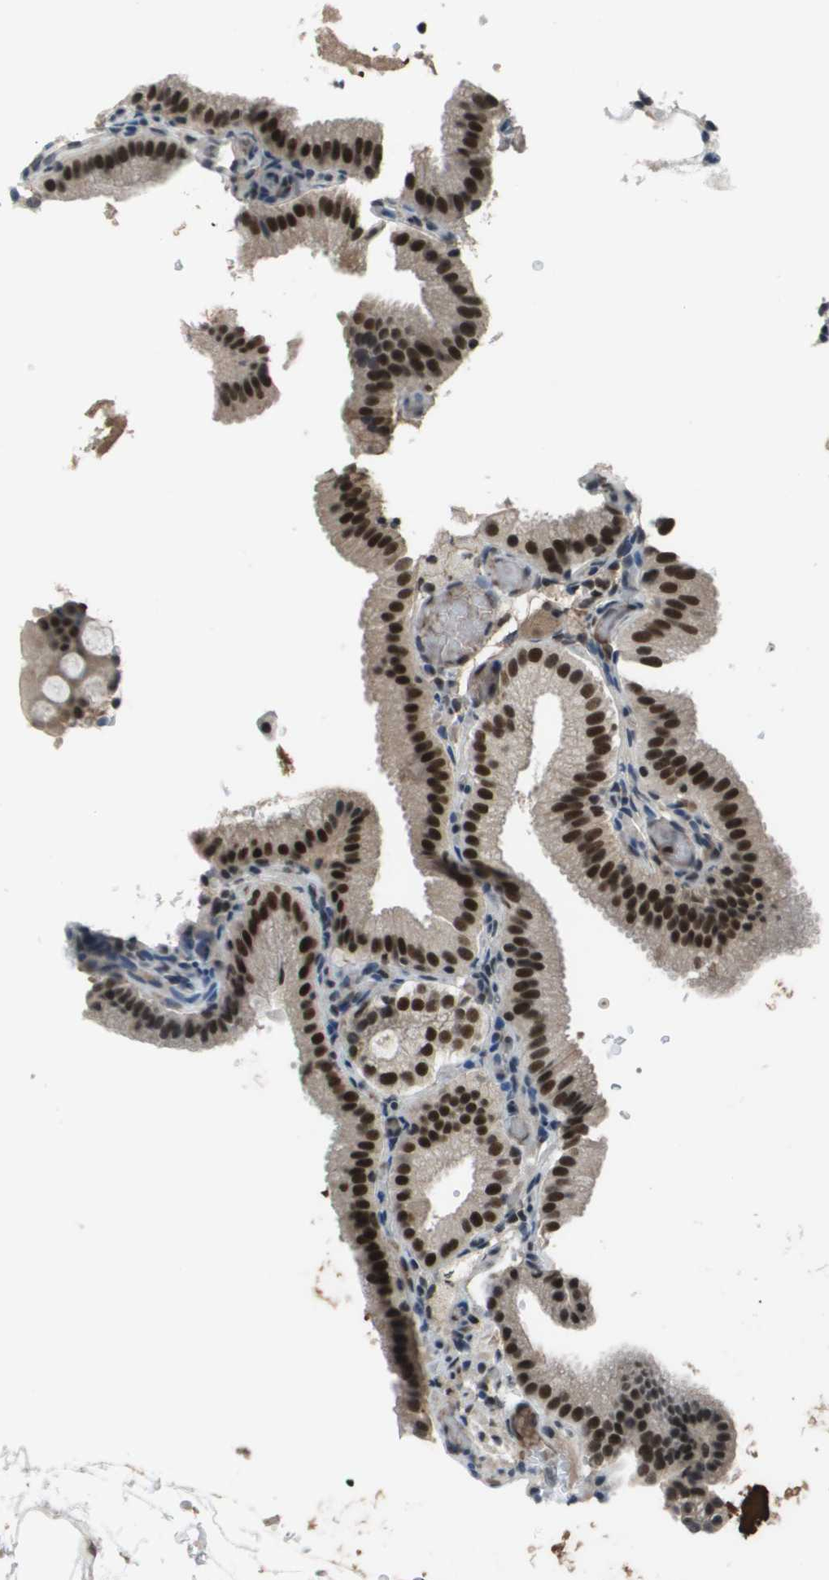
{"staining": {"intensity": "strong", "quantity": ">75%", "location": "nuclear"}, "tissue": "gallbladder", "cell_type": "Glandular cells", "image_type": "normal", "snomed": [{"axis": "morphology", "description": "Normal tissue, NOS"}, {"axis": "topography", "description": "Gallbladder"}], "caption": "The micrograph exhibits staining of benign gallbladder, revealing strong nuclear protein staining (brown color) within glandular cells.", "gene": "THRAP3", "patient": {"sex": "male", "age": 54}}